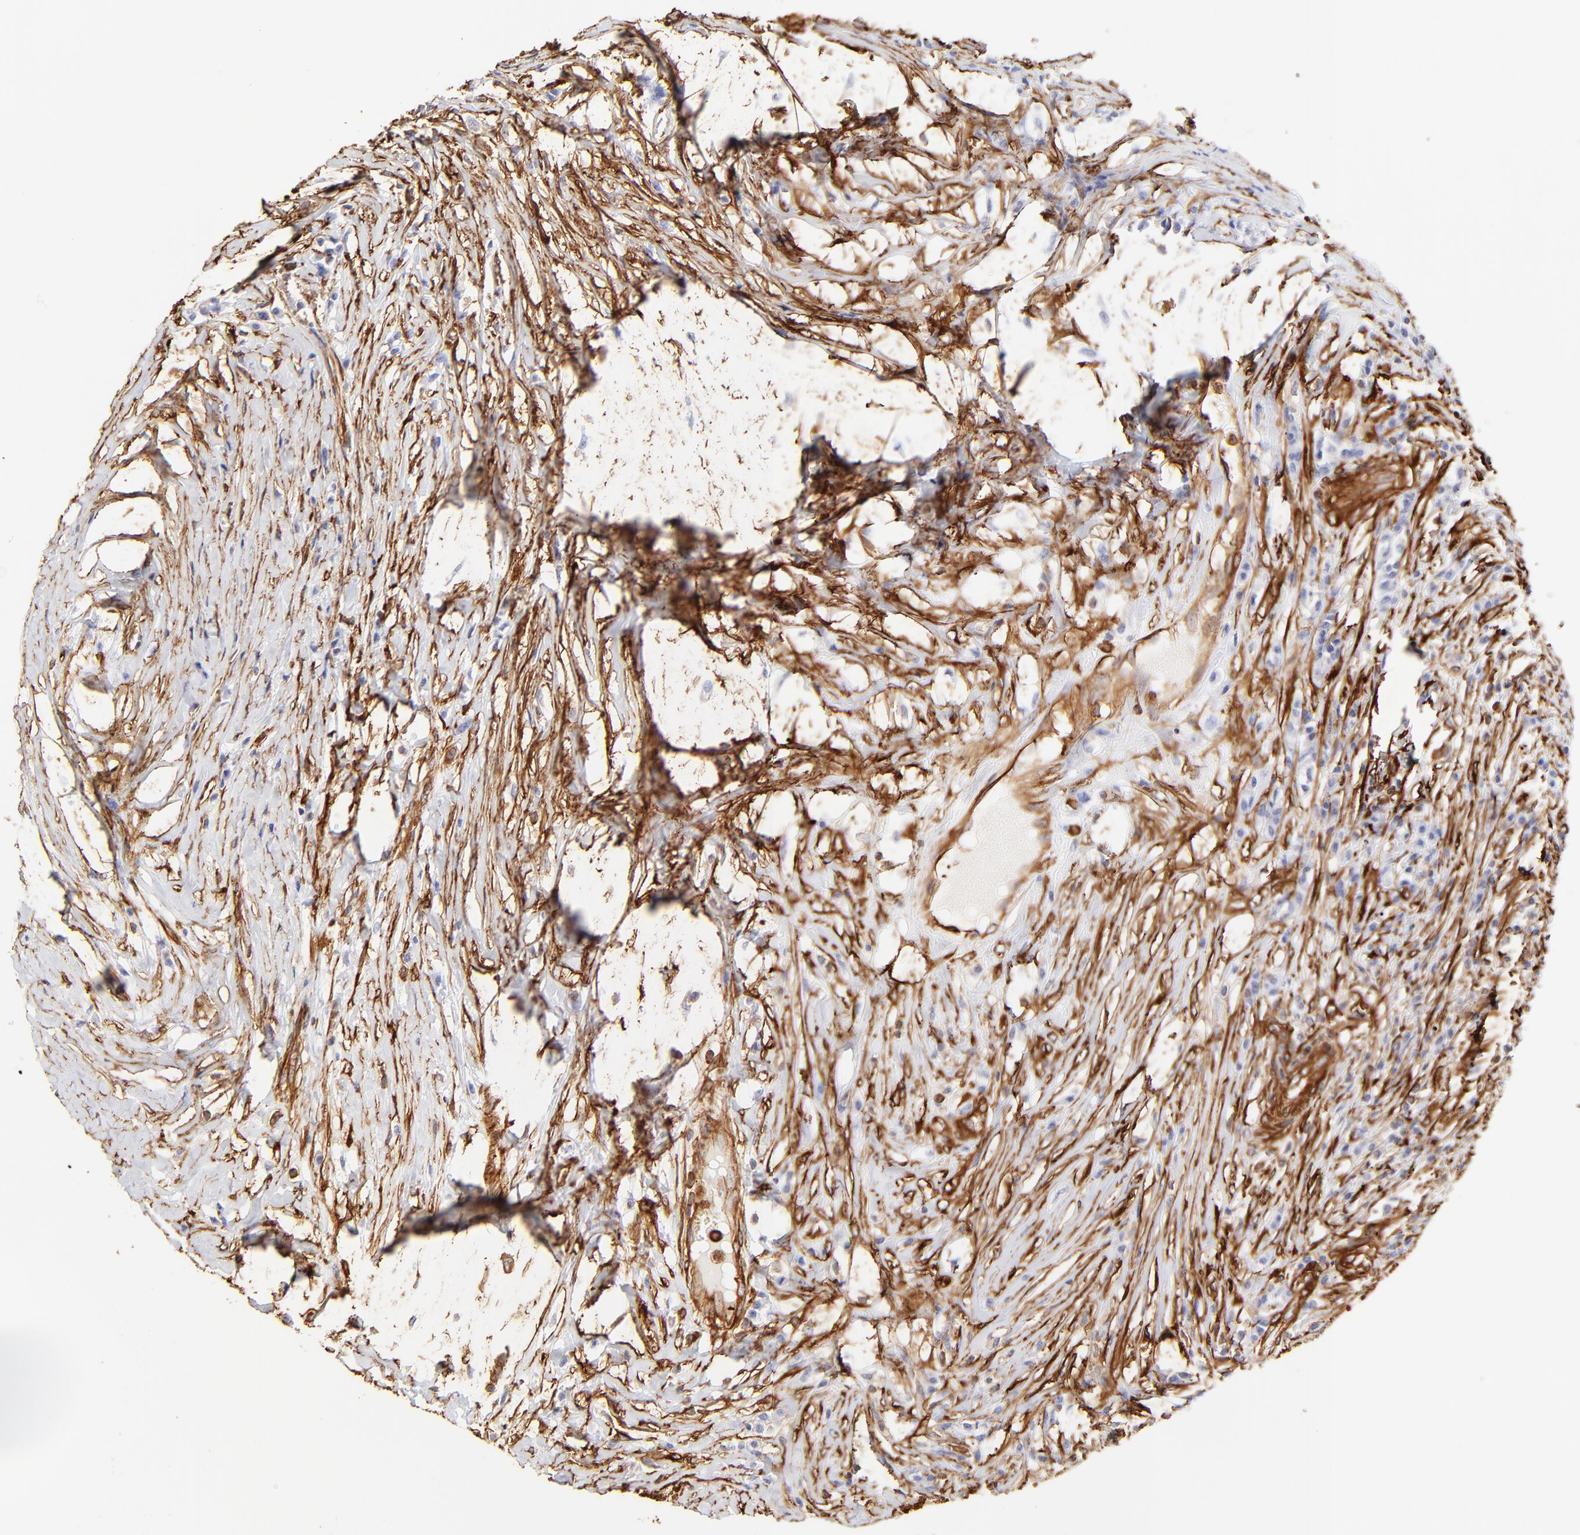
{"staining": {"intensity": "strong", "quantity": ">75%", "location": "cytoplasmic/membranous"}, "tissue": "head and neck cancer", "cell_type": "Tumor cells", "image_type": "cancer", "snomed": [{"axis": "morphology", "description": "Adenocarcinoma, NOS"}, {"axis": "topography", "description": "Salivary gland"}, {"axis": "topography", "description": "Head-Neck"}], "caption": "Adenocarcinoma (head and neck) stained with immunohistochemistry (IHC) demonstrates strong cytoplasmic/membranous positivity in approximately >75% of tumor cells.", "gene": "FLNA", "patient": {"sex": "female", "age": 65}}